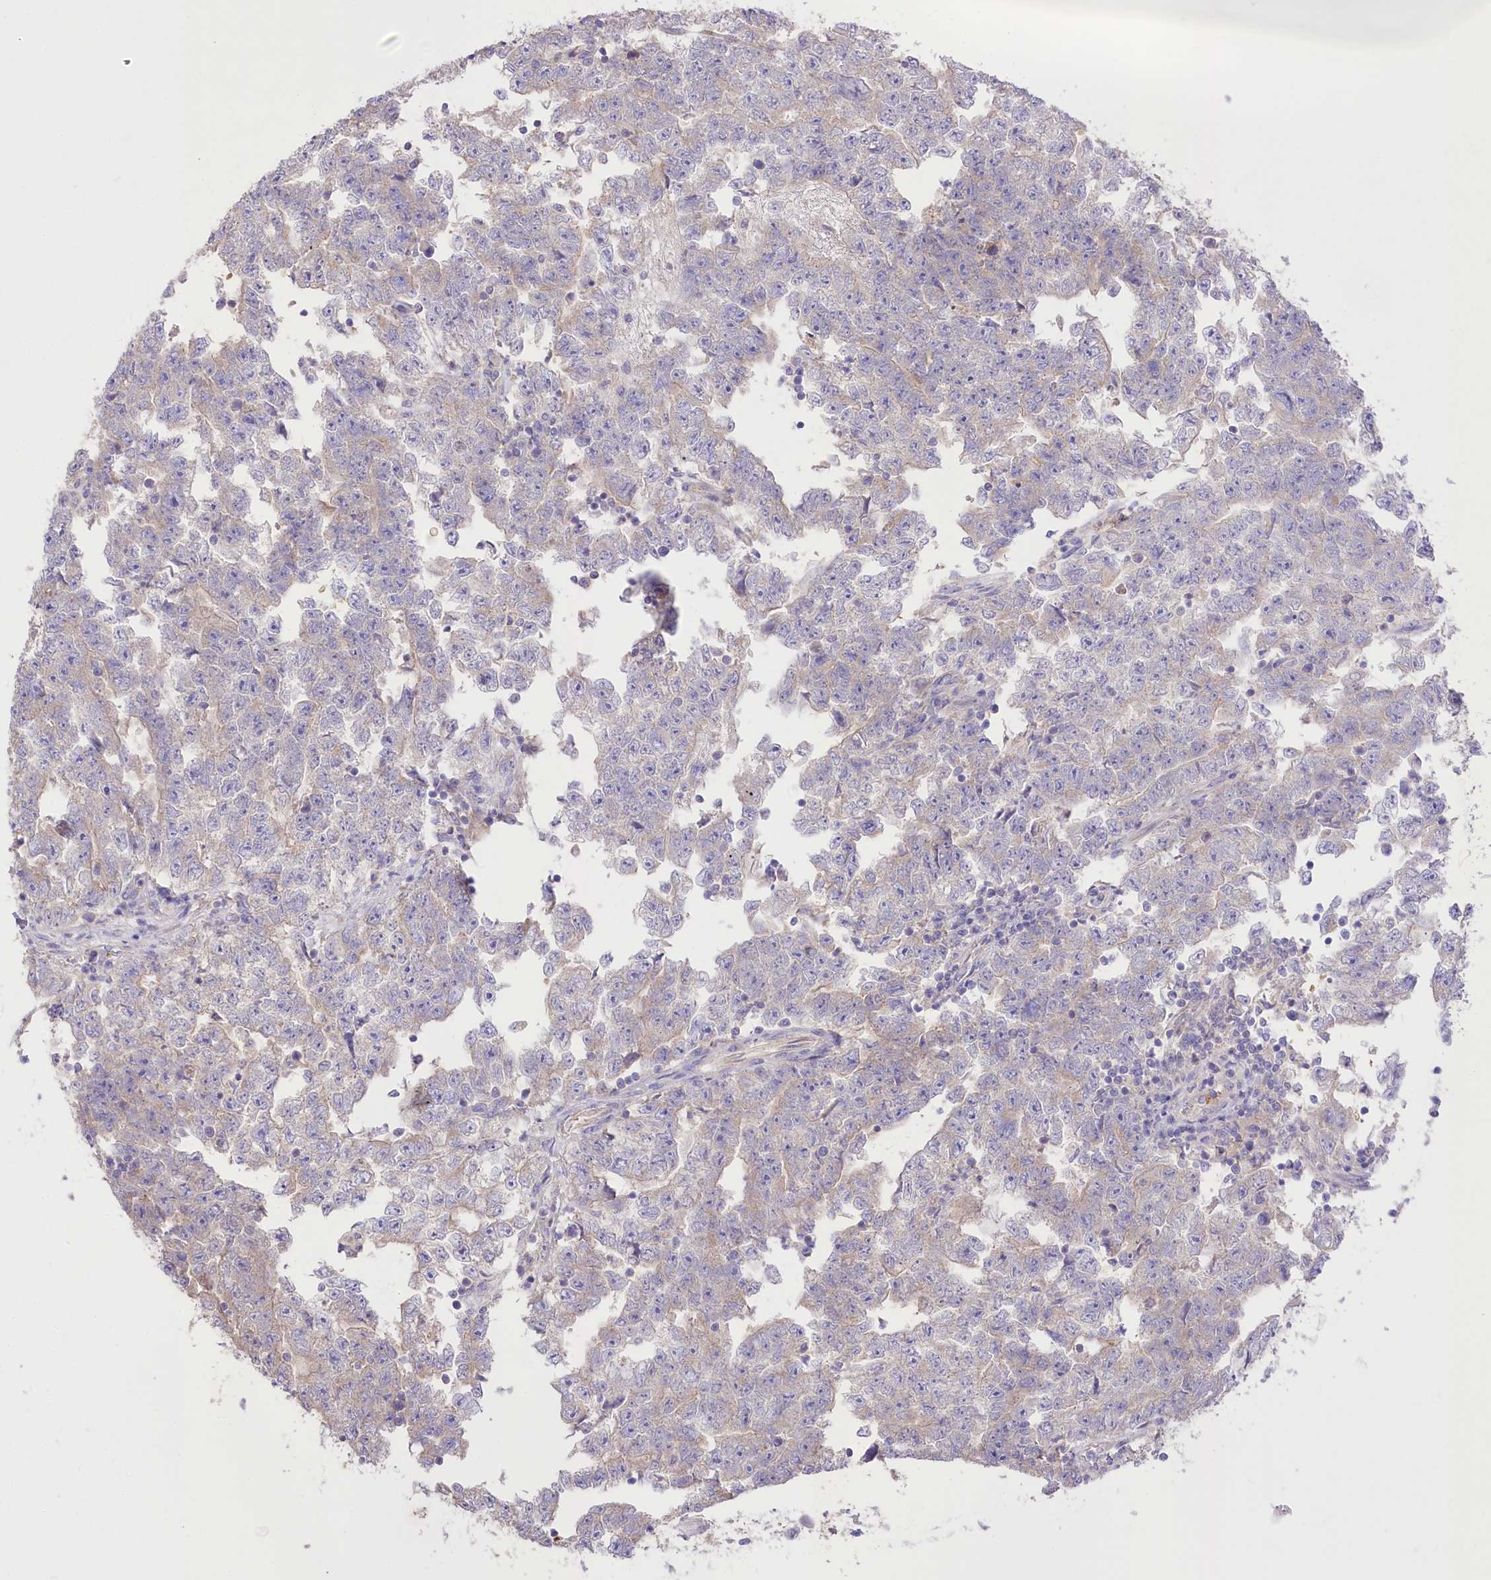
{"staining": {"intensity": "negative", "quantity": "none", "location": "none"}, "tissue": "testis cancer", "cell_type": "Tumor cells", "image_type": "cancer", "snomed": [{"axis": "morphology", "description": "Carcinoma, Embryonal, NOS"}, {"axis": "topography", "description": "Testis"}], "caption": "Immunohistochemical staining of testis cancer (embryonal carcinoma) exhibits no significant staining in tumor cells. Nuclei are stained in blue.", "gene": "PRSS53", "patient": {"sex": "male", "age": 25}}